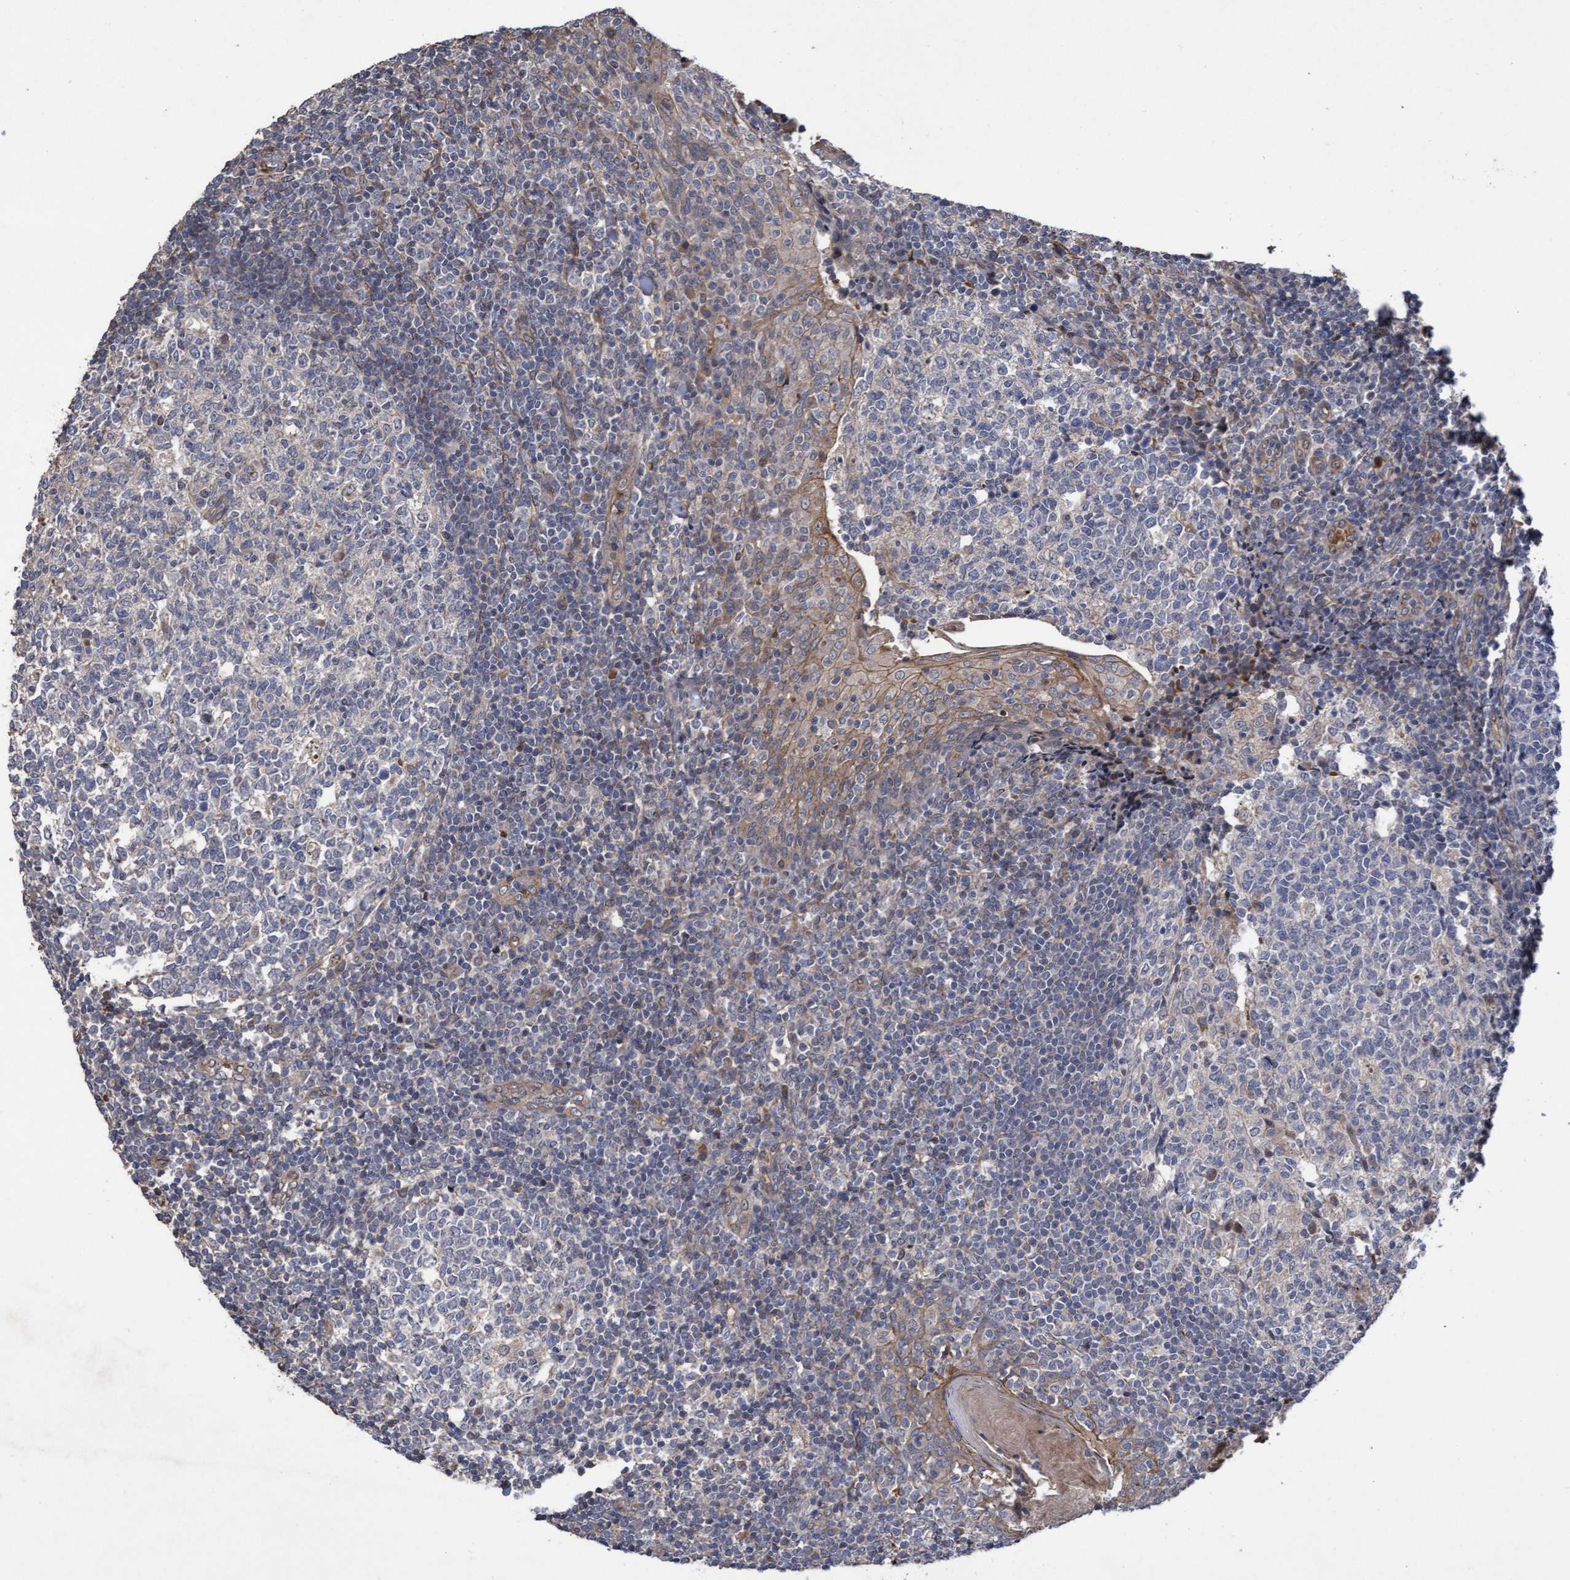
{"staining": {"intensity": "negative", "quantity": "none", "location": "none"}, "tissue": "tonsil", "cell_type": "Germinal center cells", "image_type": "normal", "snomed": [{"axis": "morphology", "description": "Normal tissue, NOS"}, {"axis": "topography", "description": "Tonsil"}], "caption": "Normal tonsil was stained to show a protein in brown. There is no significant expression in germinal center cells. (DAB (3,3'-diaminobenzidine) immunohistochemistry with hematoxylin counter stain).", "gene": "COBL", "patient": {"sex": "female", "age": 19}}